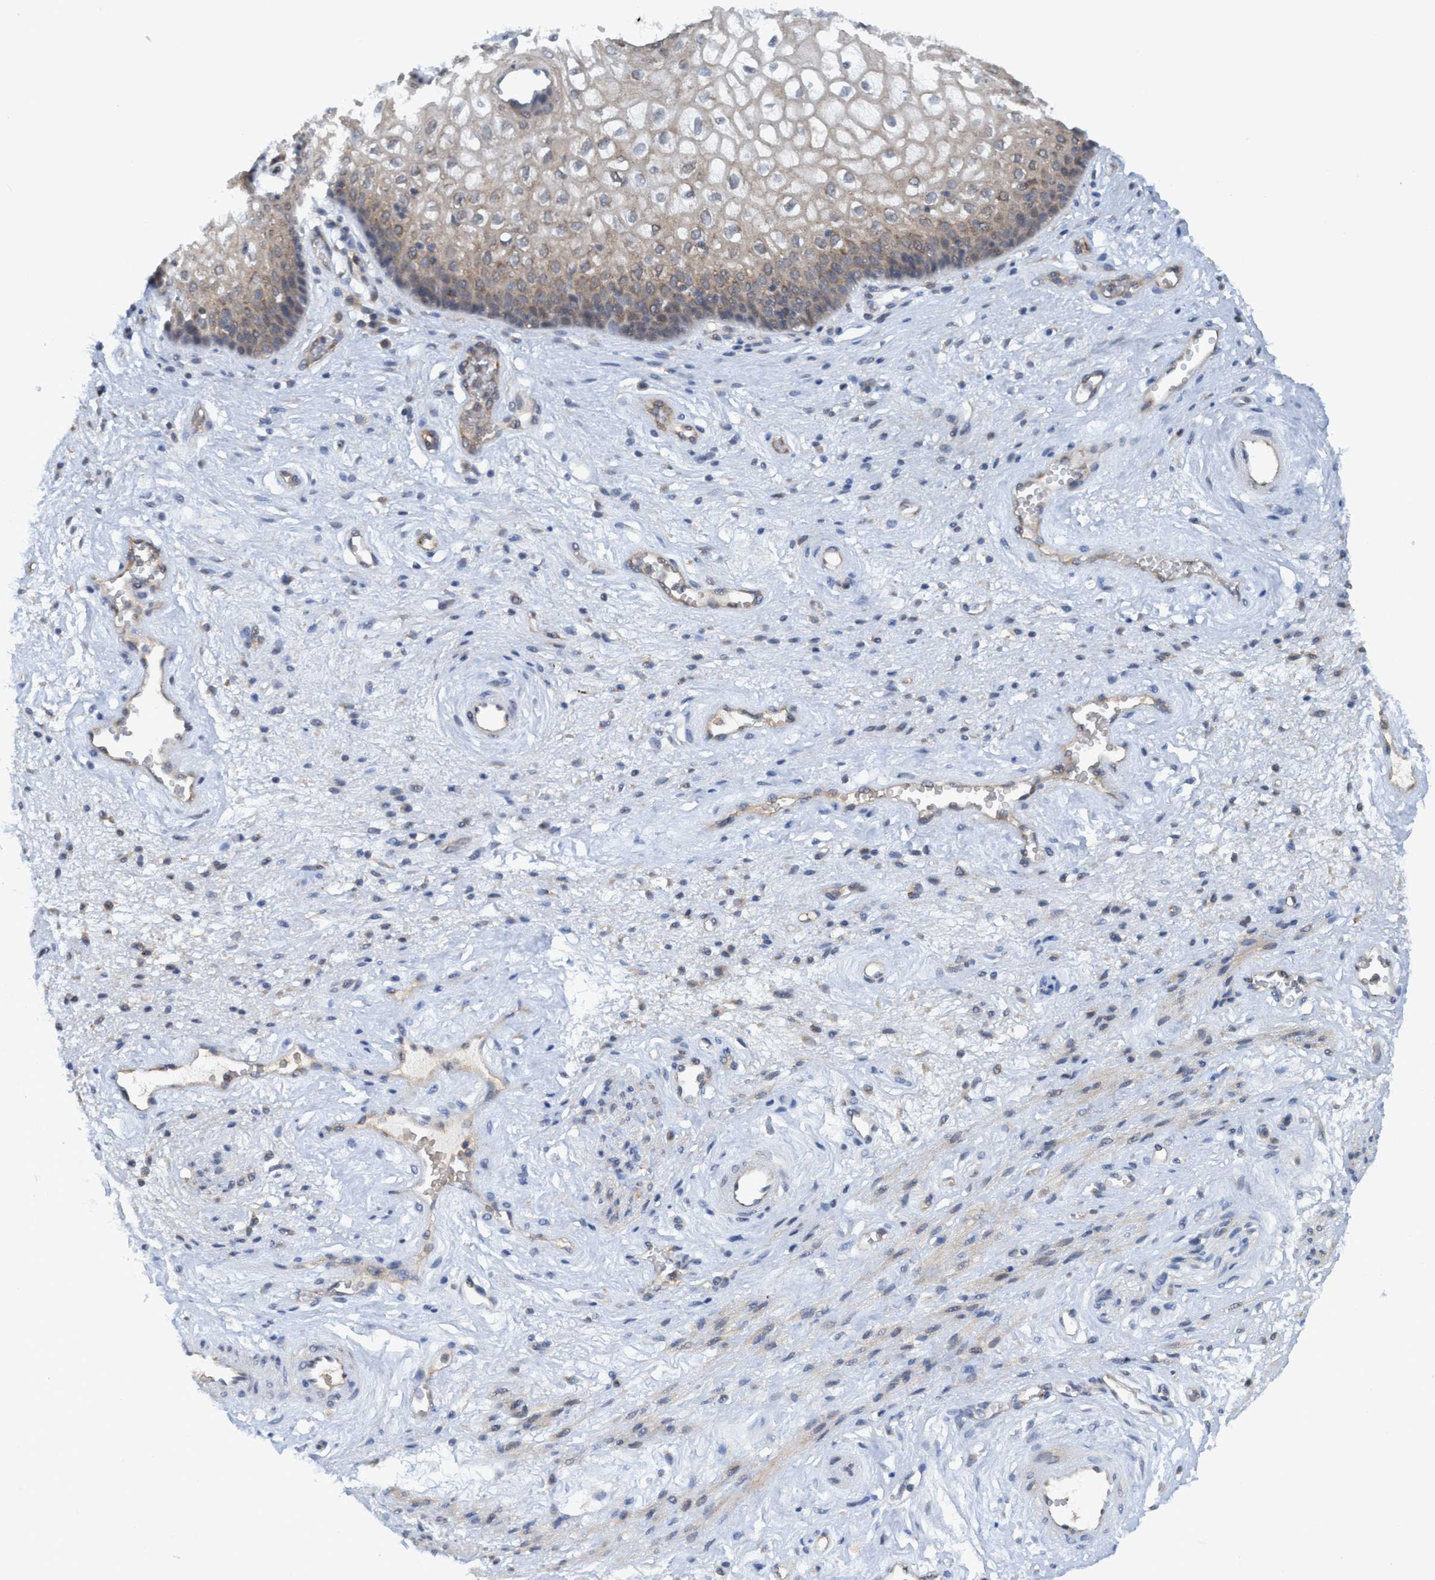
{"staining": {"intensity": "weak", "quantity": "25%-75%", "location": "cytoplasmic/membranous"}, "tissue": "vagina", "cell_type": "Squamous epithelial cells", "image_type": "normal", "snomed": [{"axis": "morphology", "description": "Normal tissue, NOS"}, {"axis": "topography", "description": "Vagina"}], "caption": "Vagina stained with a brown dye exhibits weak cytoplasmic/membranous positive staining in approximately 25%-75% of squamous epithelial cells.", "gene": "TRIM65", "patient": {"sex": "female", "age": 34}}